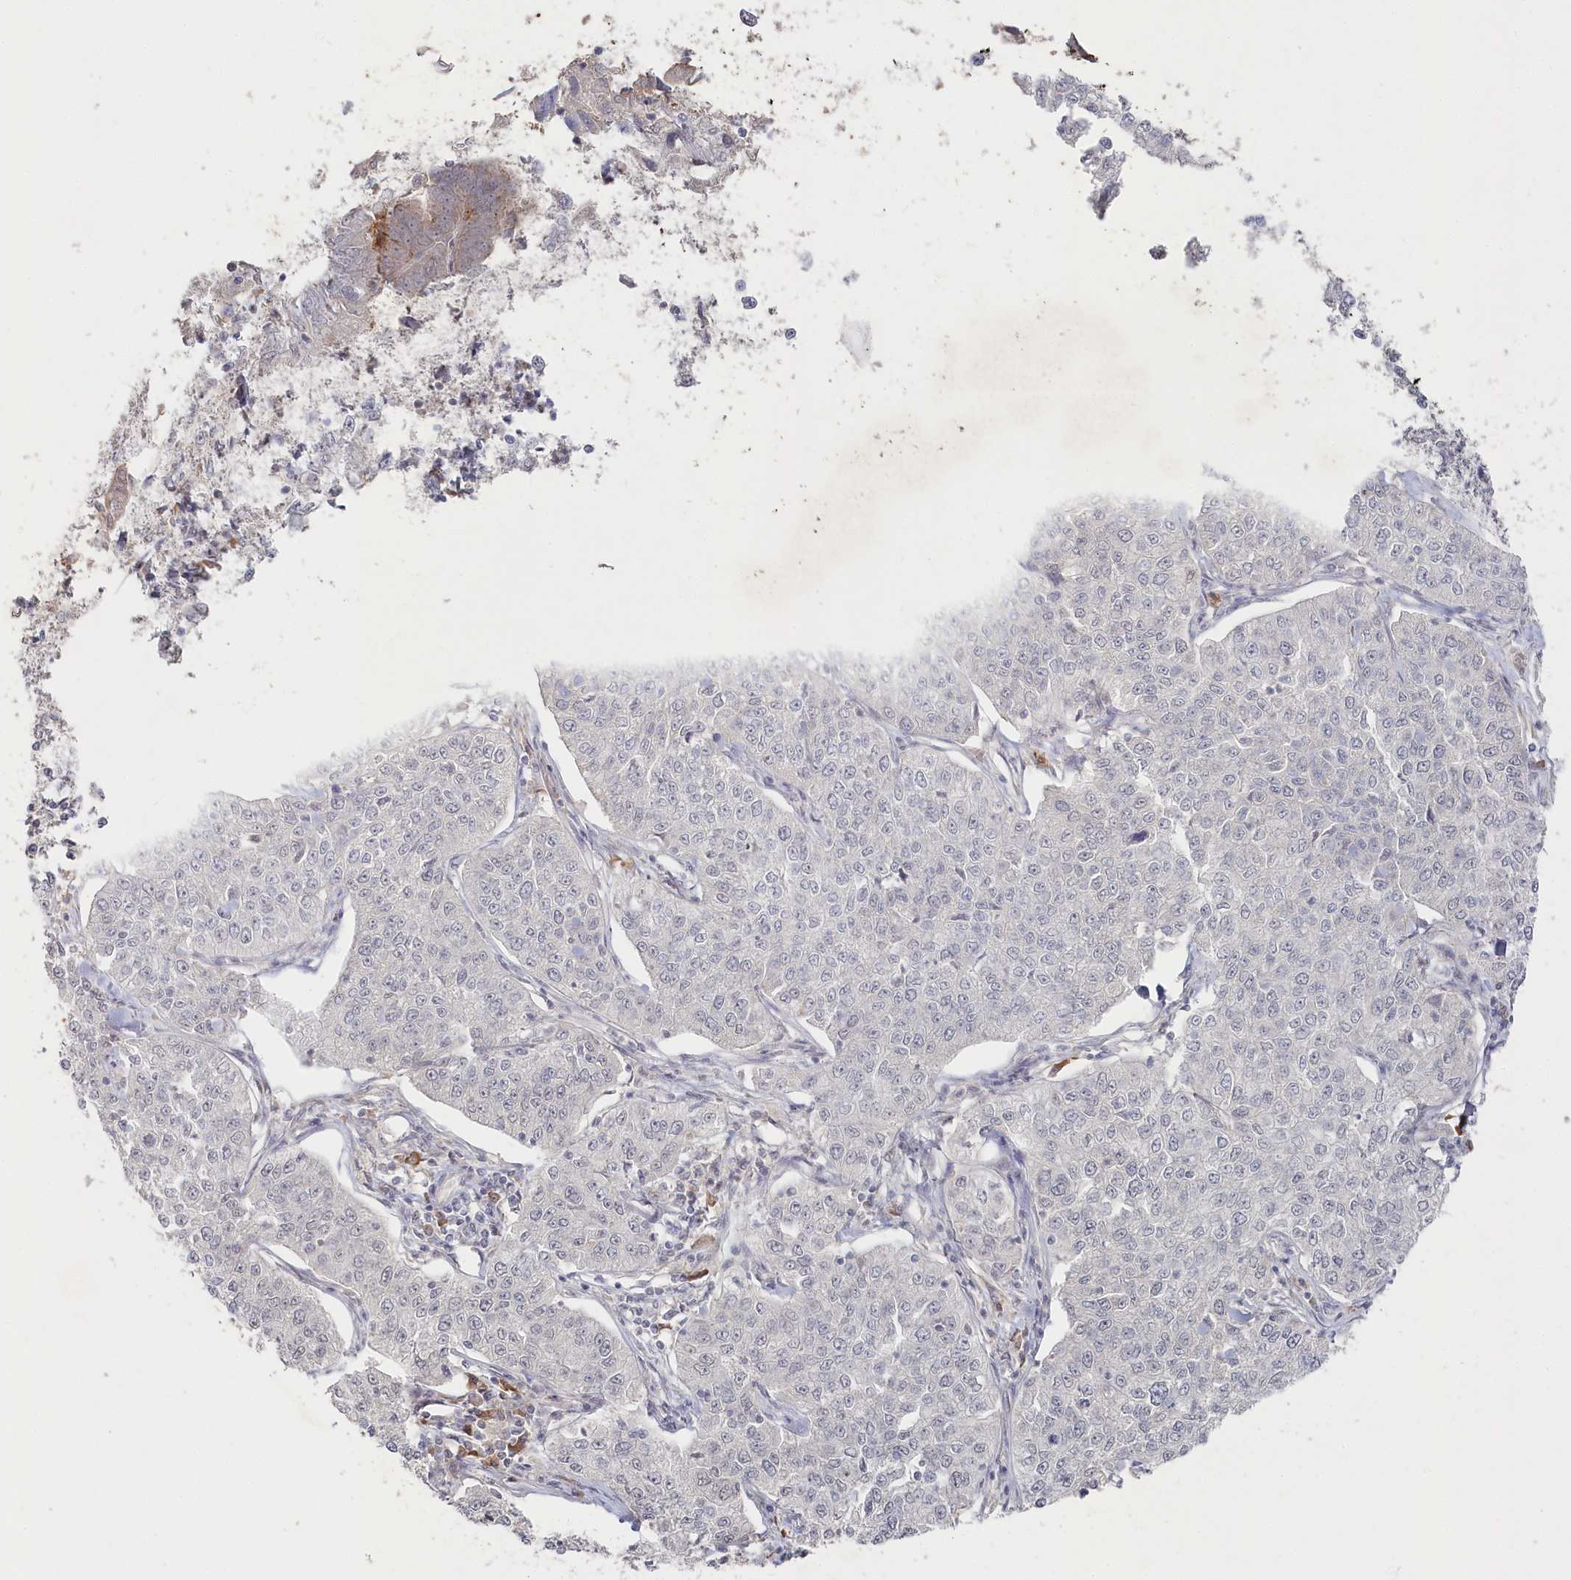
{"staining": {"intensity": "negative", "quantity": "none", "location": "none"}, "tissue": "cervical cancer", "cell_type": "Tumor cells", "image_type": "cancer", "snomed": [{"axis": "morphology", "description": "Squamous cell carcinoma, NOS"}, {"axis": "topography", "description": "Cervix"}], "caption": "Micrograph shows no significant protein staining in tumor cells of cervical cancer.", "gene": "TGFBRAP1", "patient": {"sex": "female", "age": 35}}